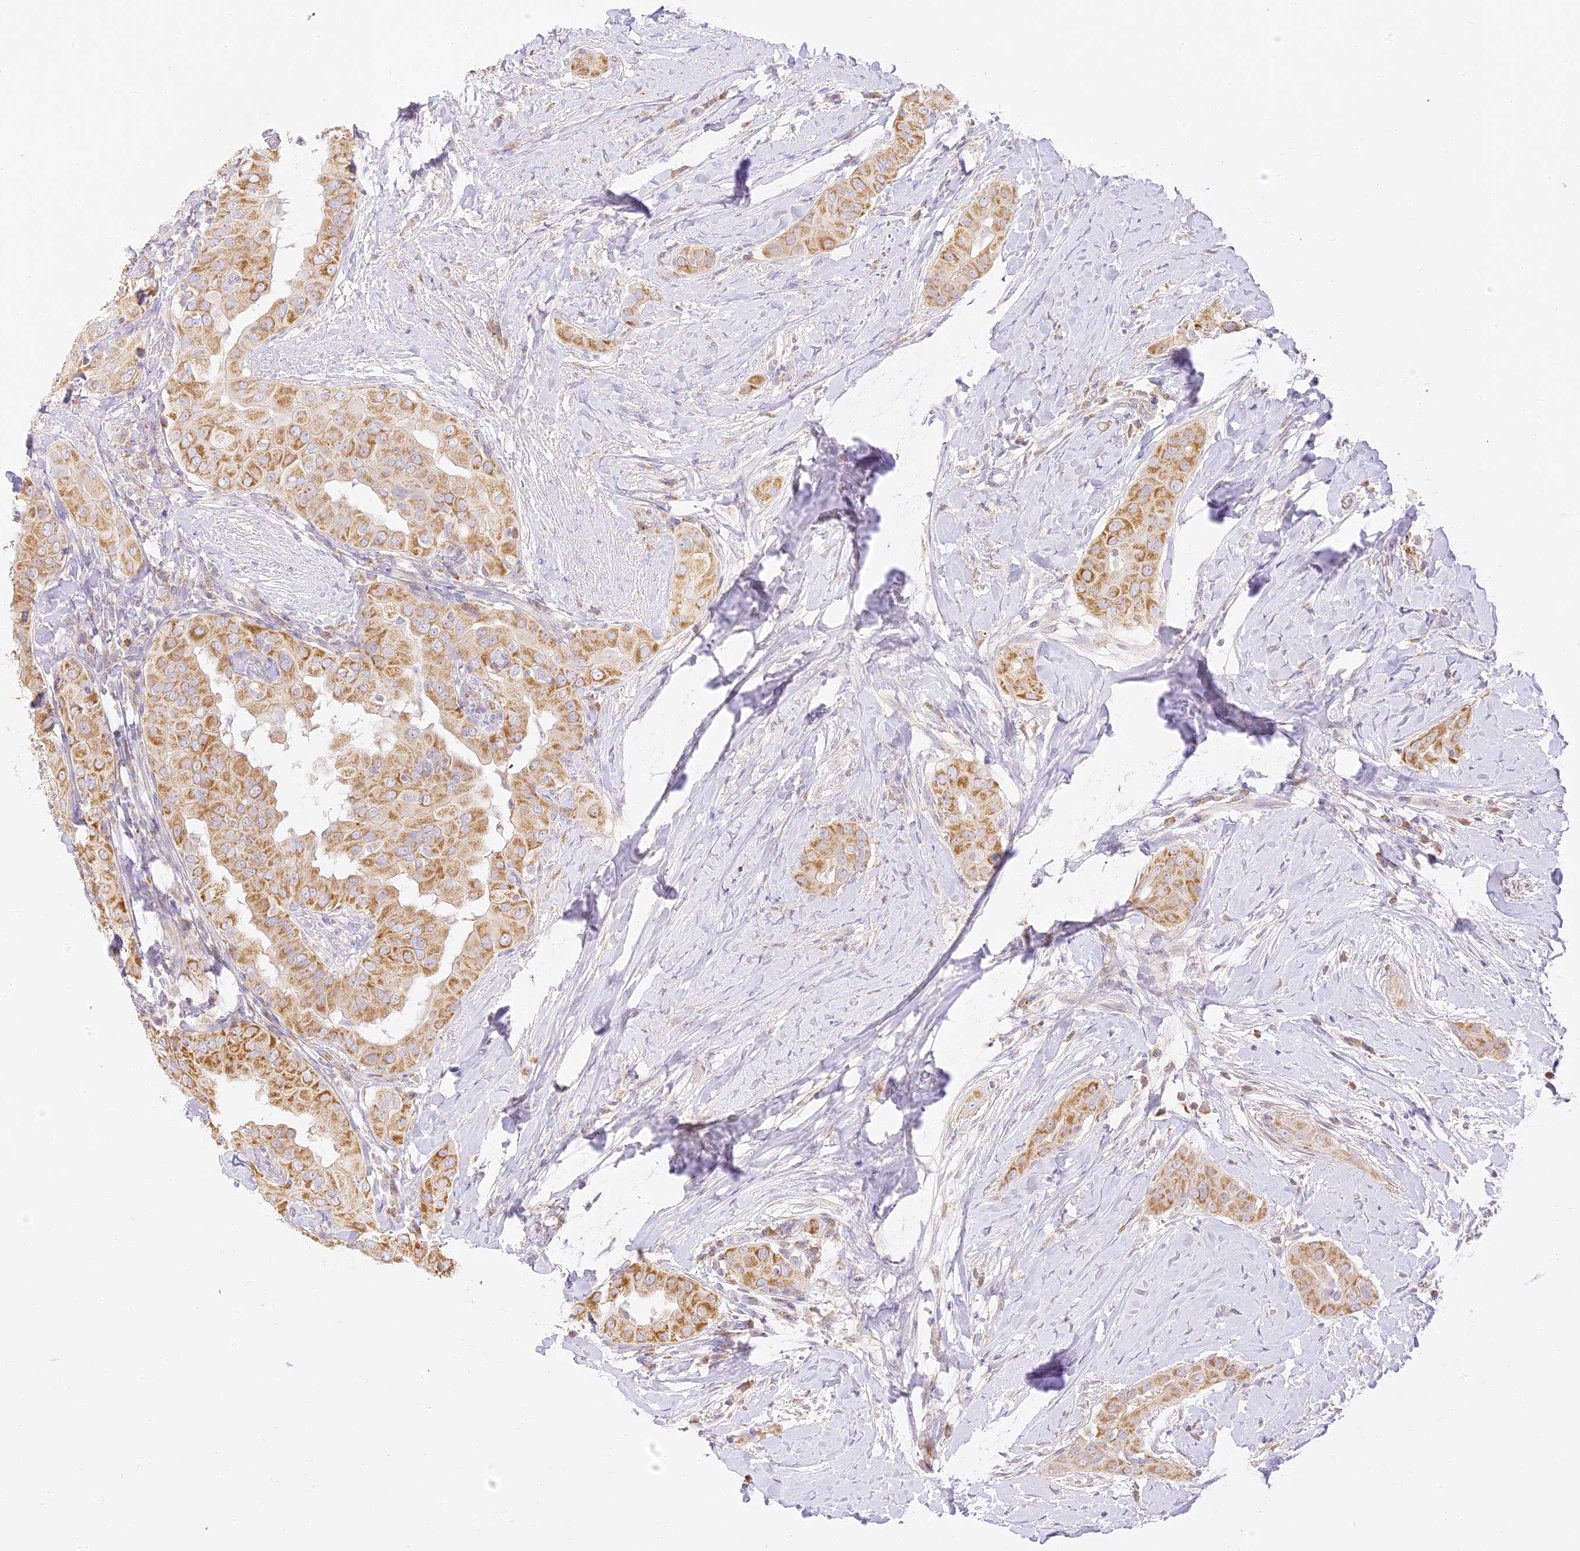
{"staining": {"intensity": "moderate", "quantity": ">75%", "location": "cytoplasmic/membranous"}, "tissue": "thyroid cancer", "cell_type": "Tumor cells", "image_type": "cancer", "snomed": [{"axis": "morphology", "description": "Papillary adenocarcinoma, NOS"}, {"axis": "topography", "description": "Thyroid gland"}], "caption": "IHC (DAB (3,3'-diaminobenzidine)) staining of papillary adenocarcinoma (thyroid) demonstrates moderate cytoplasmic/membranous protein staining in approximately >75% of tumor cells.", "gene": "LRRC15", "patient": {"sex": "male", "age": 33}}